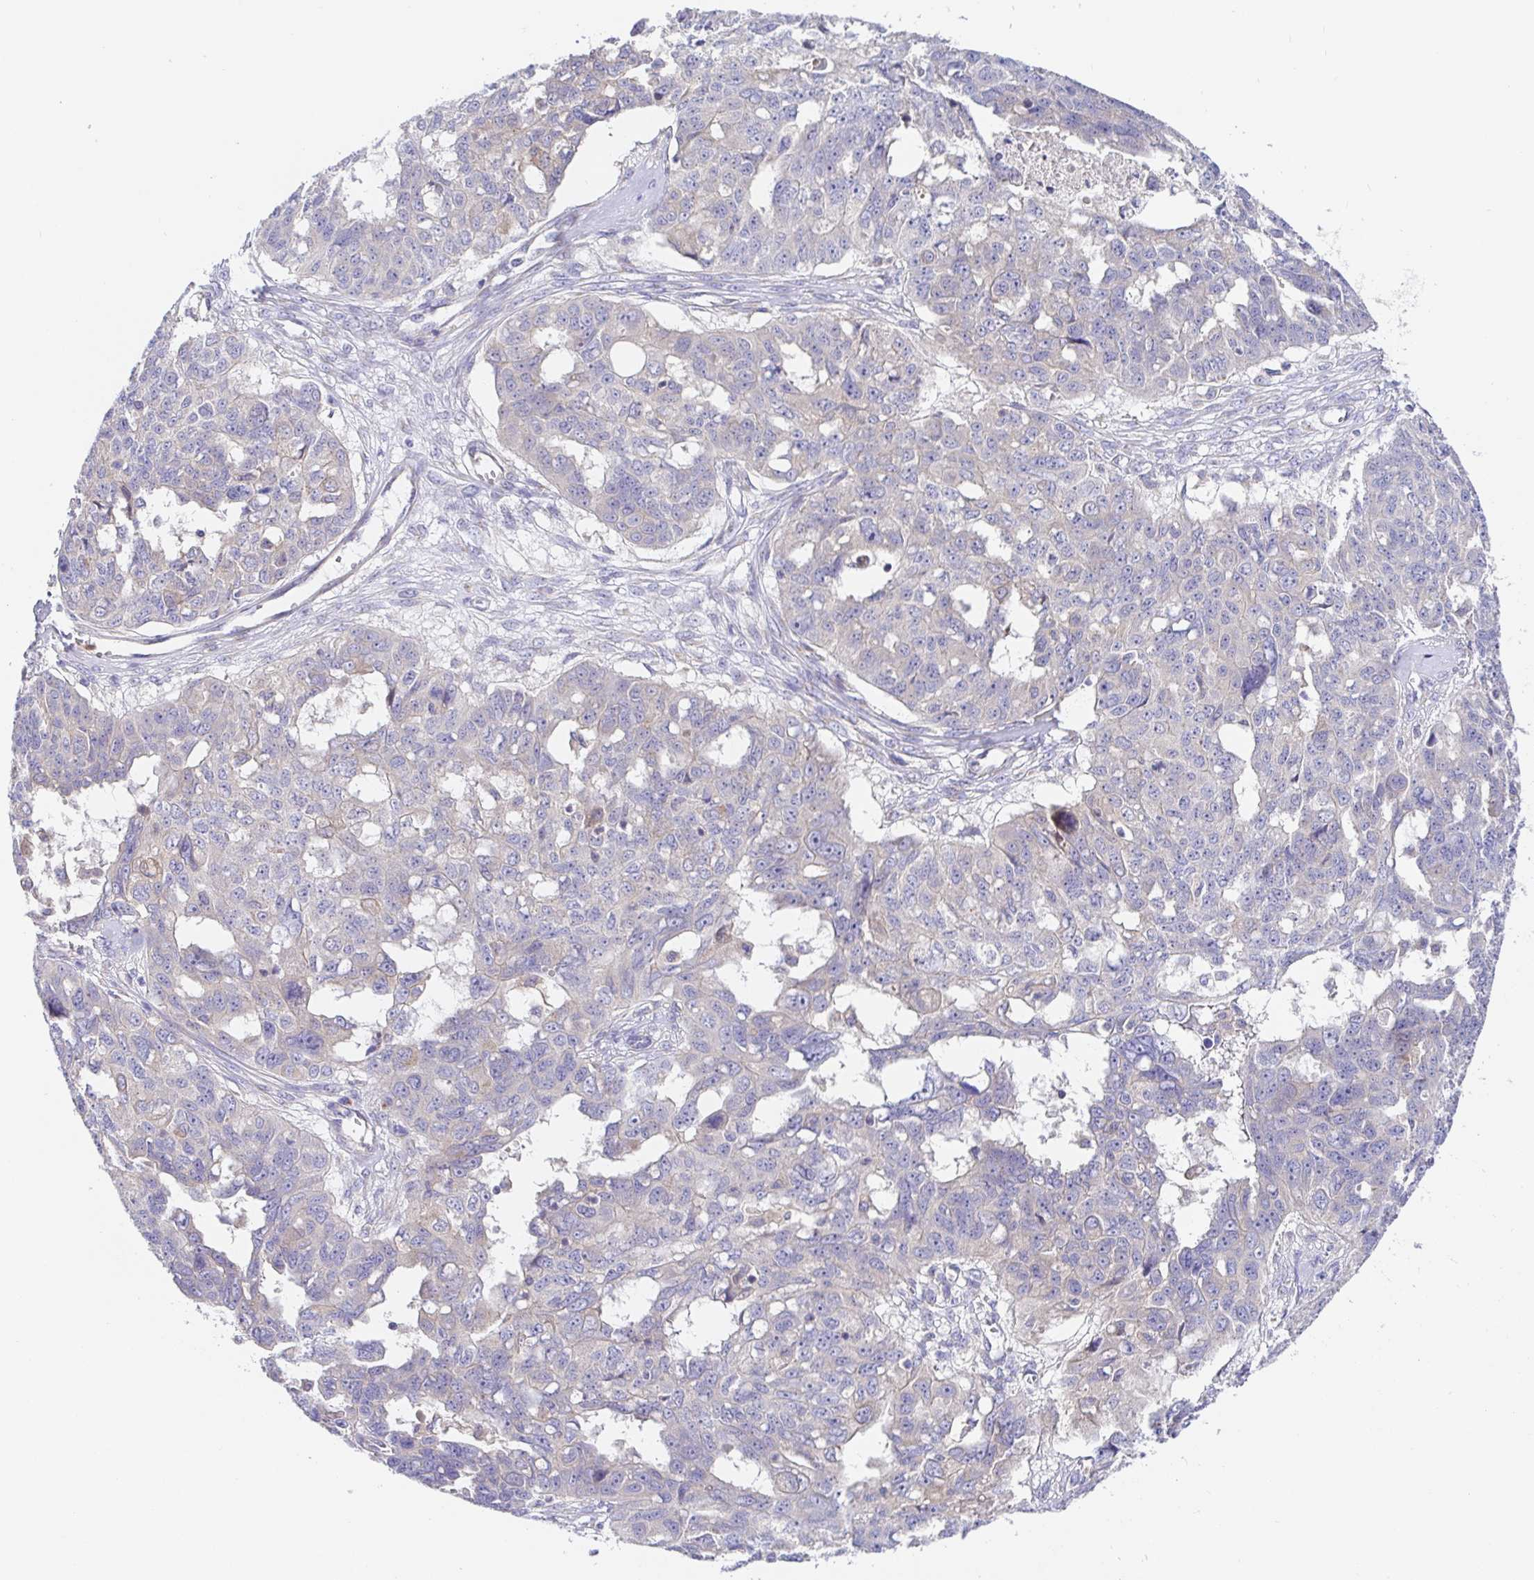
{"staining": {"intensity": "weak", "quantity": "<25%", "location": "cytoplasmic/membranous"}, "tissue": "ovarian cancer", "cell_type": "Tumor cells", "image_type": "cancer", "snomed": [{"axis": "morphology", "description": "Carcinoma, endometroid"}, {"axis": "topography", "description": "Ovary"}], "caption": "This is an immunohistochemistry (IHC) histopathology image of endometroid carcinoma (ovarian). There is no staining in tumor cells.", "gene": "GOLGA1", "patient": {"sex": "female", "age": 70}}